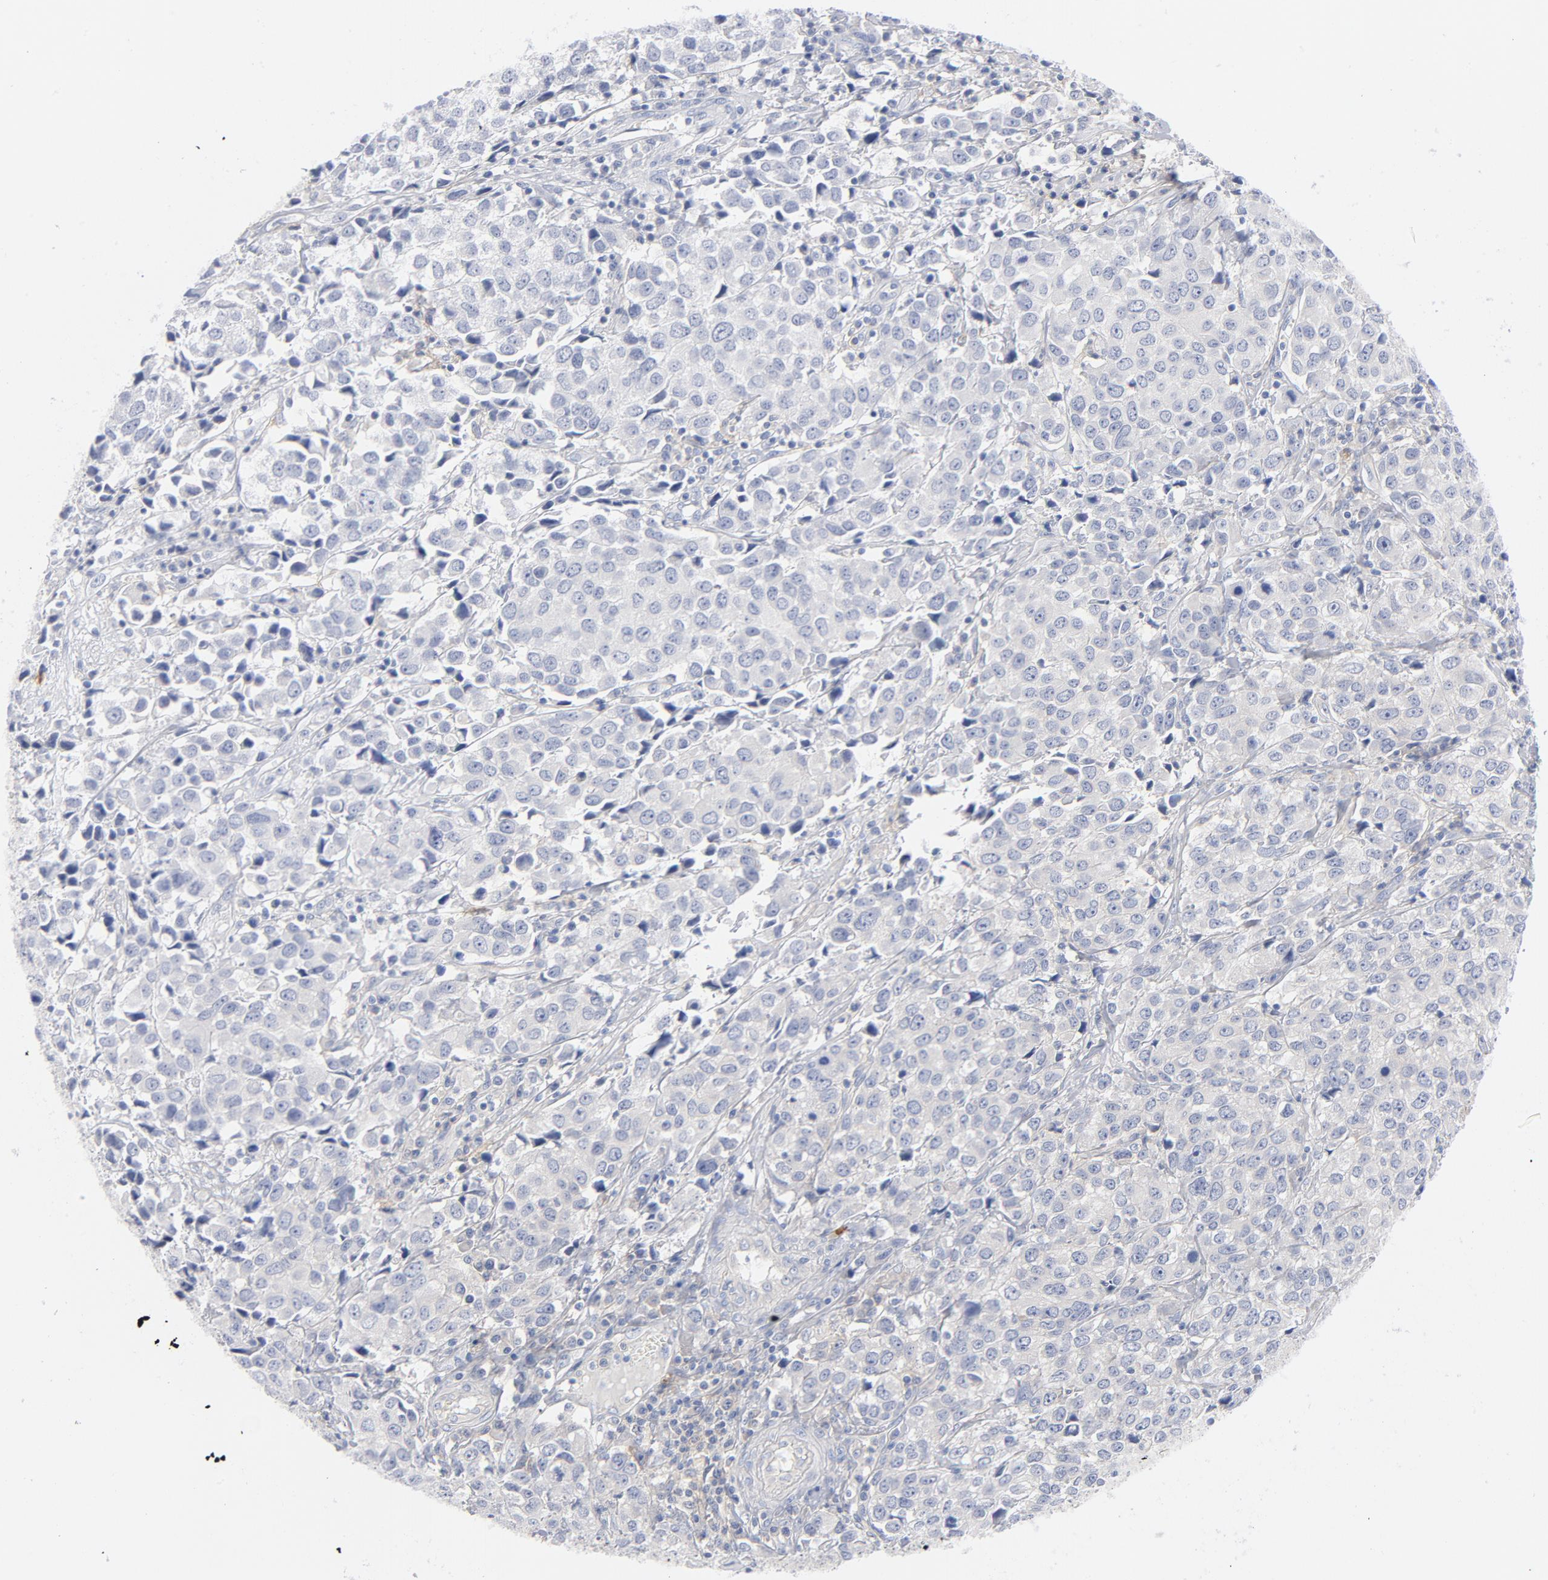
{"staining": {"intensity": "negative", "quantity": "none", "location": "none"}, "tissue": "urothelial cancer", "cell_type": "Tumor cells", "image_type": "cancer", "snomed": [{"axis": "morphology", "description": "Urothelial carcinoma, High grade"}, {"axis": "topography", "description": "Urinary bladder"}], "caption": "Immunohistochemistry (IHC) of urothelial cancer shows no positivity in tumor cells. Brightfield microscopy of IHC stained with DAB (3,3'-diaminobenzidine) (brown) and hematoxylin (blue), captured at high magnification.", "gene": "CD86", "patient": {"sex": "female", "age": 75}}